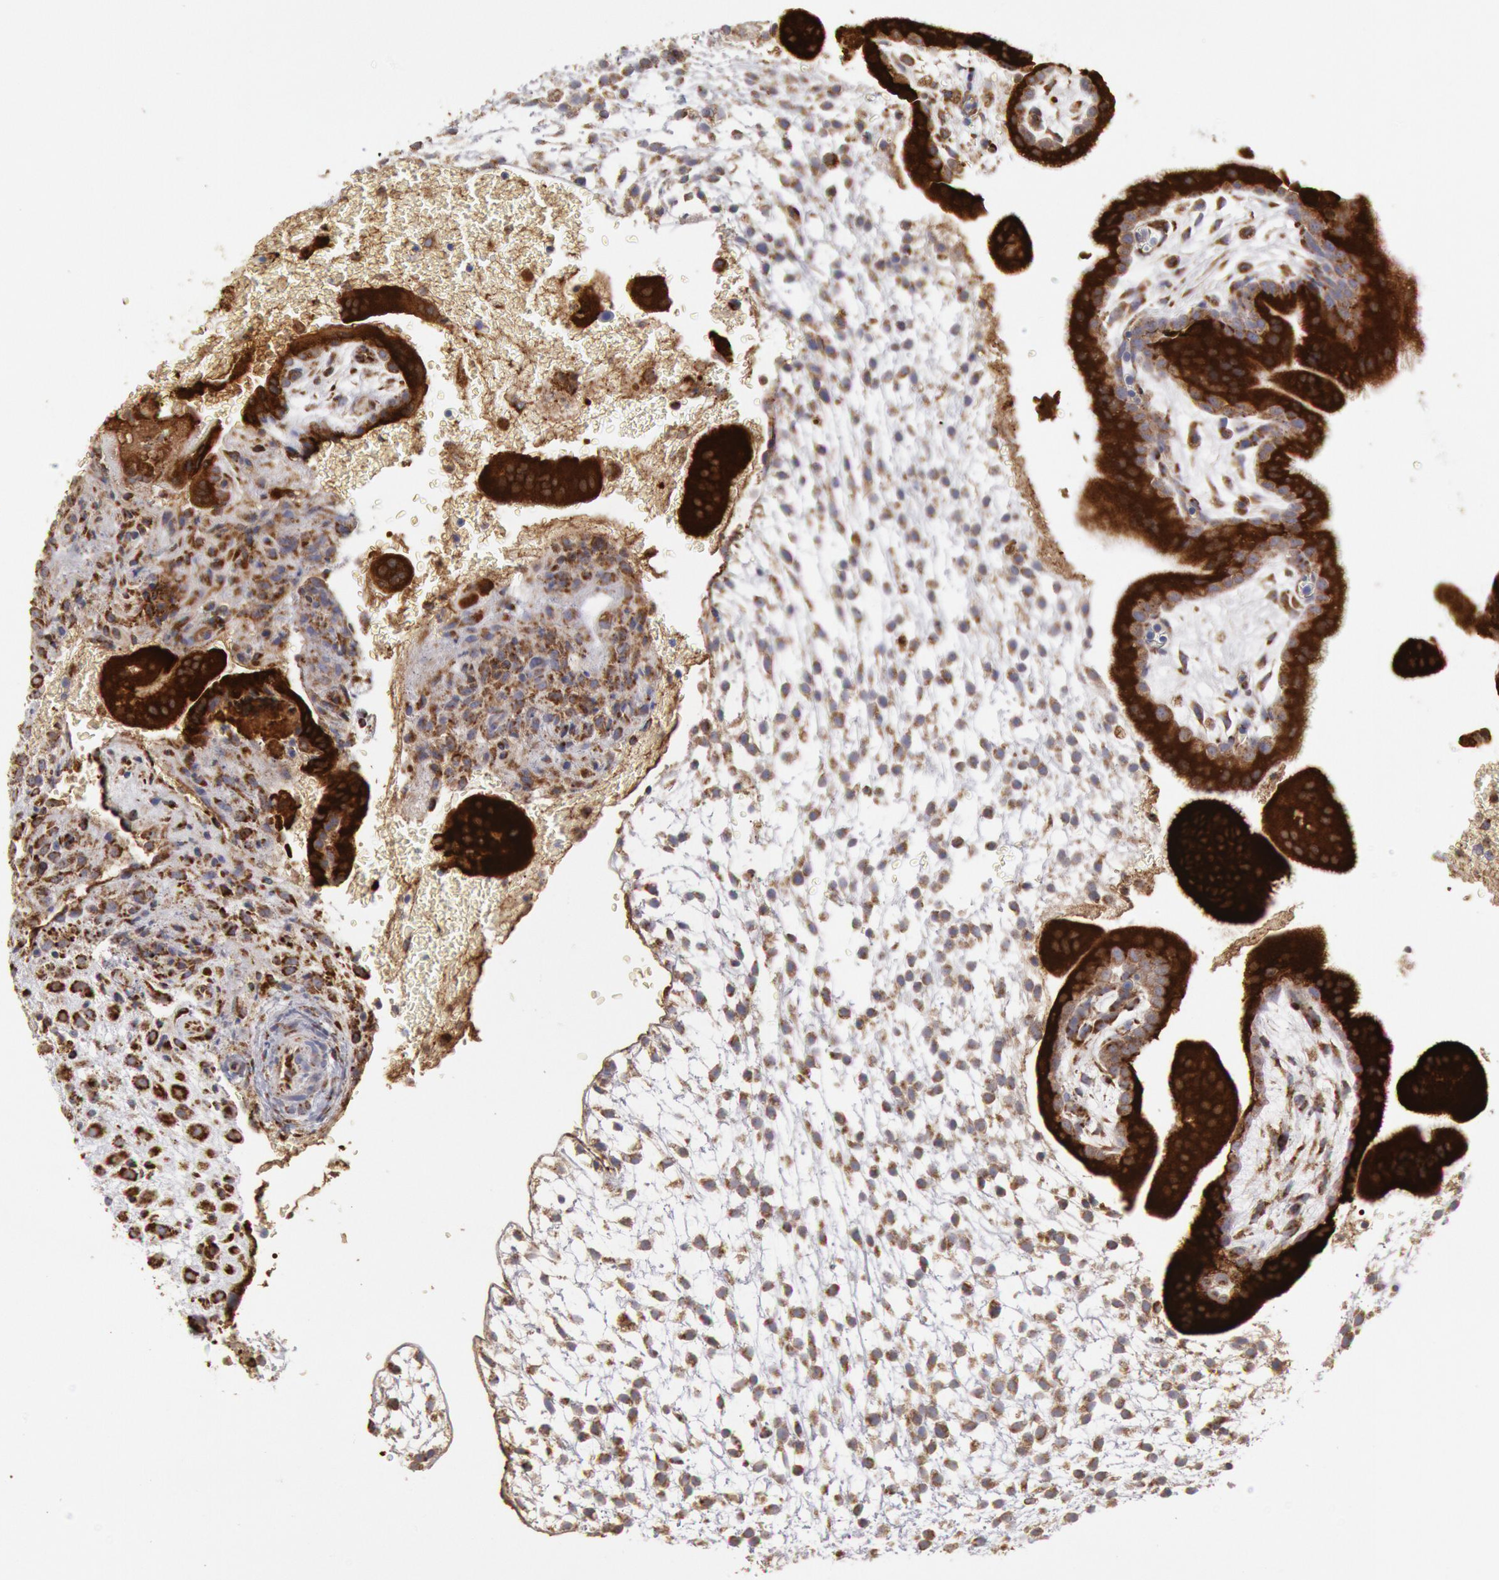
{"staining": {"intensity": "strong", "quantity": ">75%", "location": "cytoplasmic/membranous"}, "tissue": "placenta", "cell_type": "Decidual cells", "image_type": "normal", "snomed": [{"axis": "morphology", "description": "Normal tissue, NOS"}, {"axis": "topography", "description": "Placenta"}], "caption": "Human placenta stained for a protein (brown) exhibits strong cytoplasmic/membranous positive expression in about >75% of decidual cells.", "gene": "ERP44", "patient": {"sex": "female", "age": 35}}